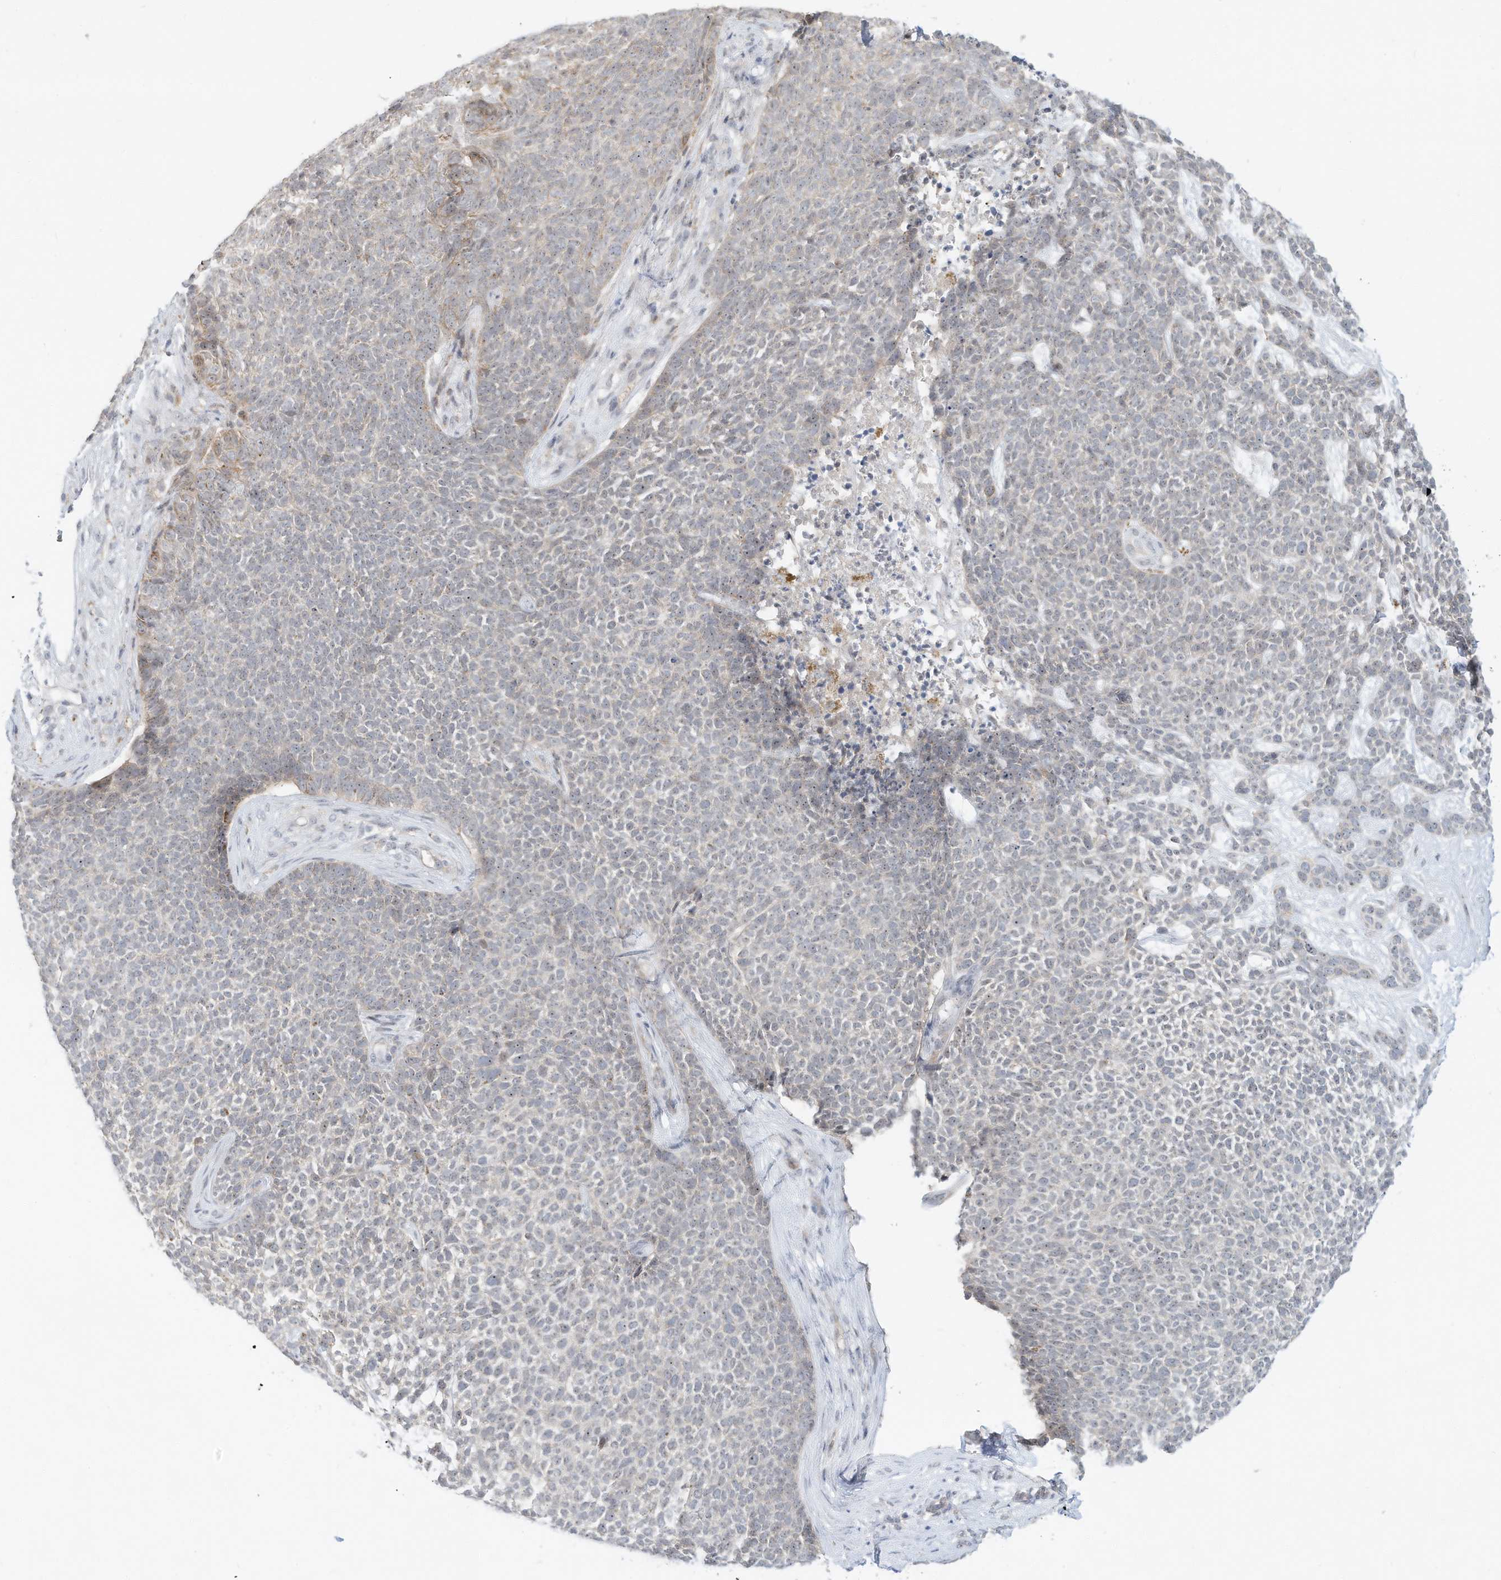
{"staining": {"intensity": "negative", "quantity": "none", "location": "none"}, "tissue": "skin cancer", "cell_type": "Tumor cells", "image_type": "cancer", "snomed": [{"axis": "morphology", "description": "Basal cell carcinoma"}, {"axis": "topography", "description": "Skin"}], "caption": "DAB (3,3'-diaminobenzidine) immunohistochemical staining of basal cell carcinoma (skin) exhibits no significant staining in tumor cells. The staining was performed using DAB to visualize the protein expression in brown, while the nuclei were stained in blue with hematoxylin (Magnification: 20x).", "gene": "PAK6", "patient": {"sex": "female", "age": 84}}